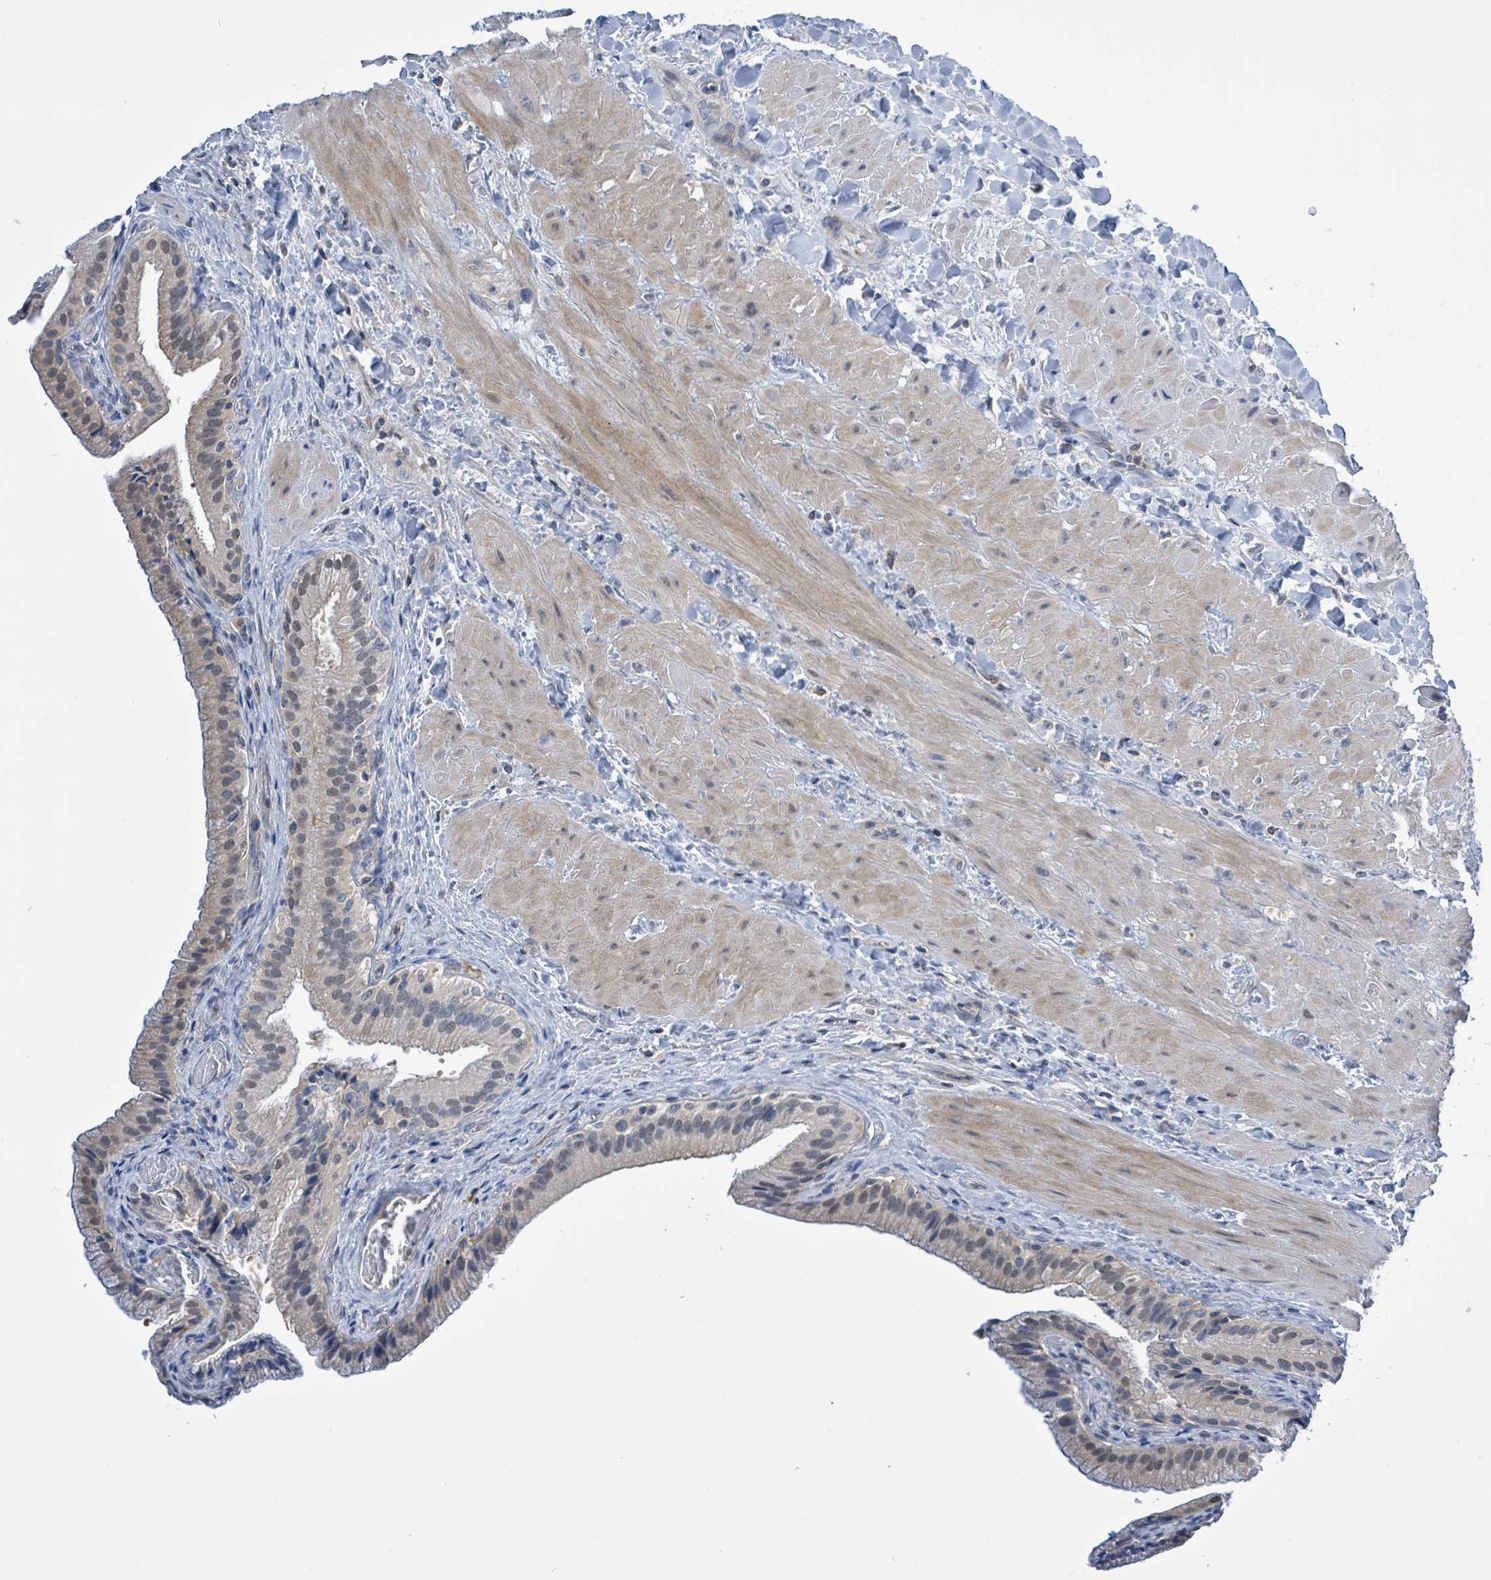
{"staining": {"intensity": "weak", "quantity": "25%-75%", "location": "cytoplasmic/membranous"}, "tissue": "gallbladder", "cell_type": "Glandular cells", "image_type": "normal", "snomed": [{"axis": "morphology", "description": "Normal tissue, NOS"}, {"axis": "topography", "description": "Gallbladder"}], "caption": "An image showing weak cytoplasmic/membranous staining in approximately 25%-75% of glandular cells in normal gallbladder, as visualized by brown immunohistochemical staining.", "gene": "DGKZ", "patient": {"sex": "male", "age": 24}}